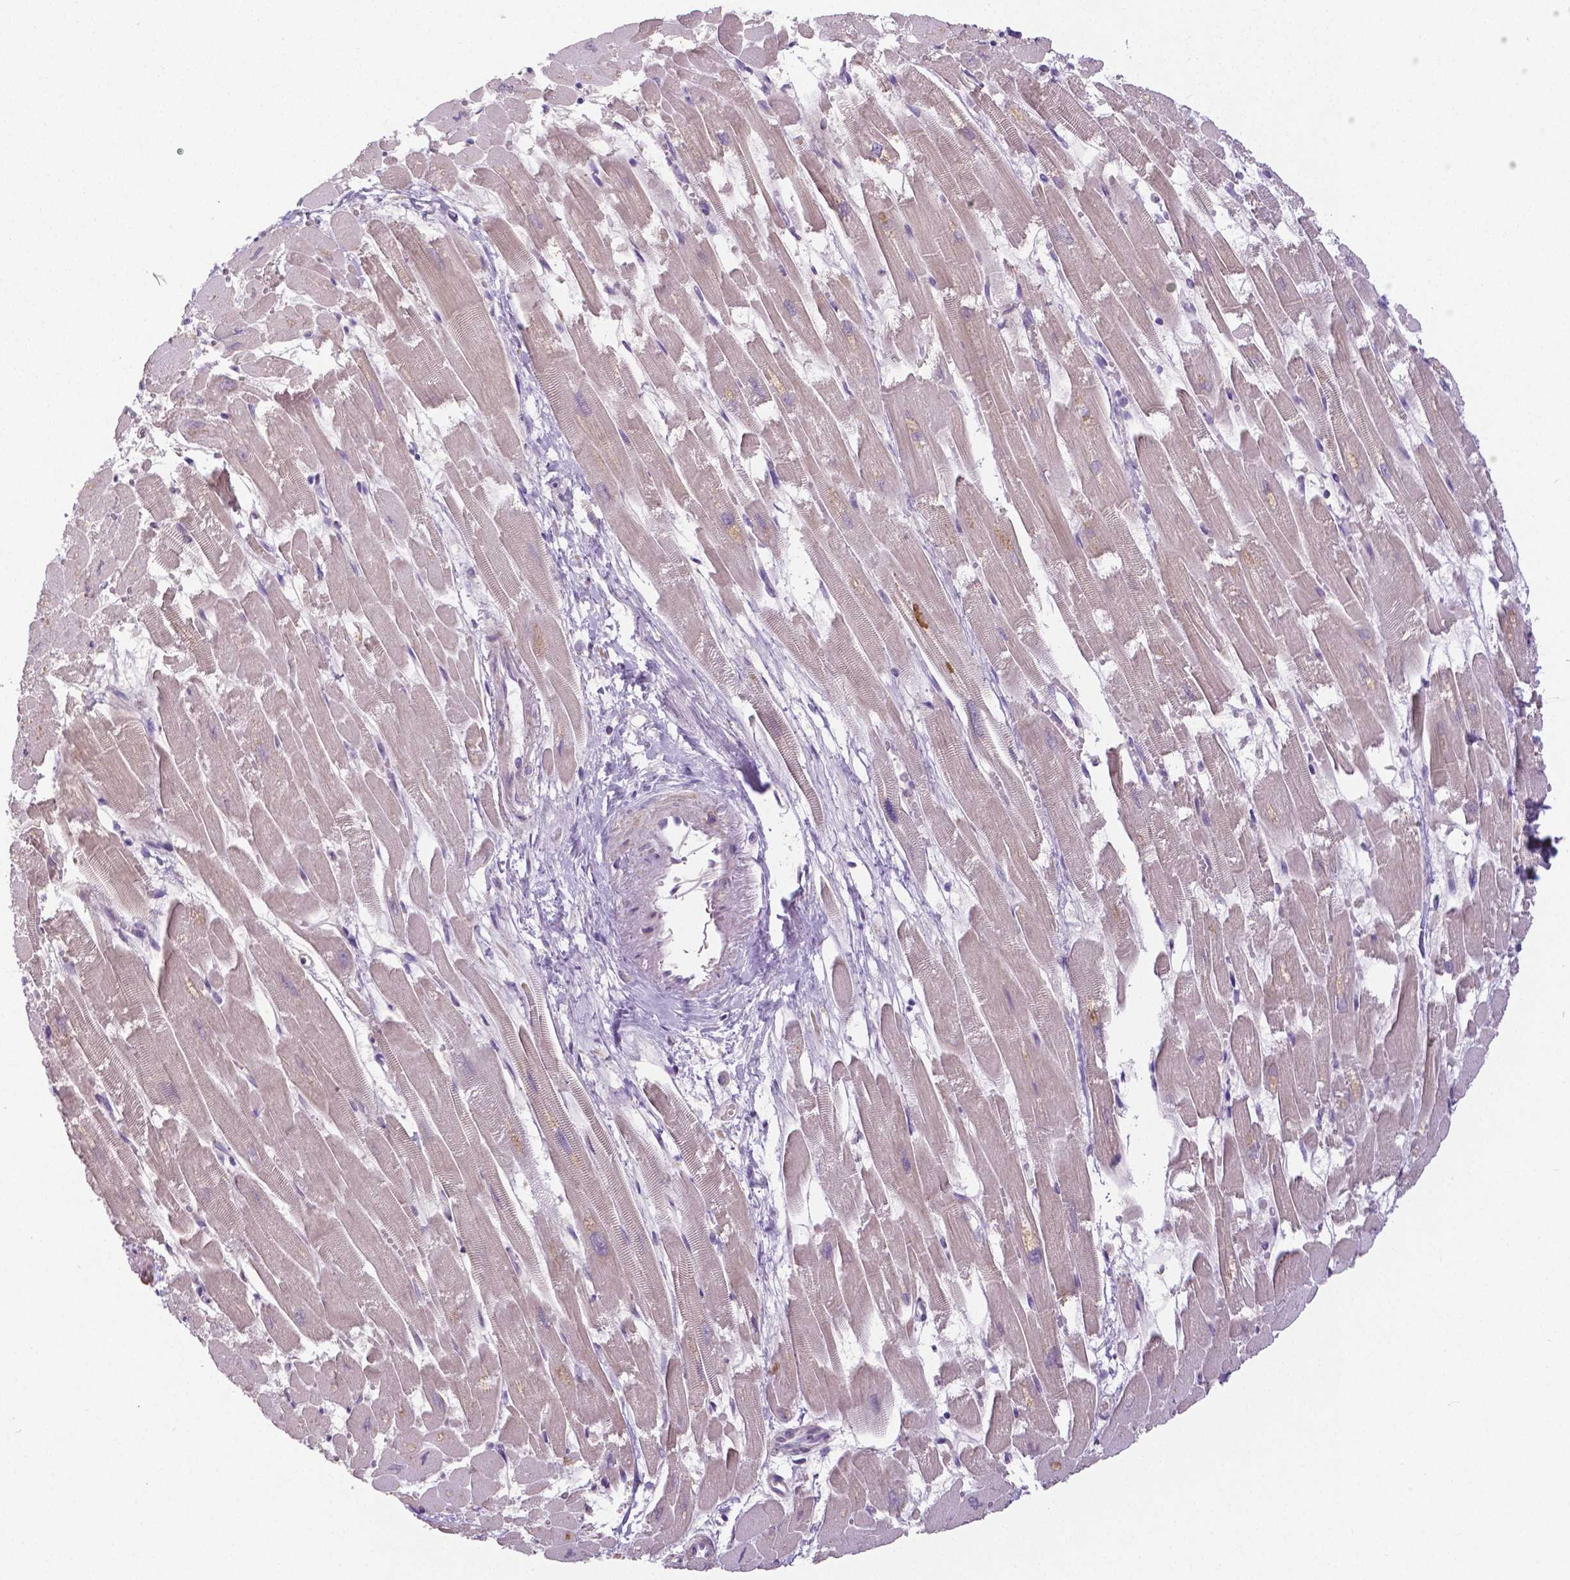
{"staining": {"intensity": "negative", "quantity": "none", "location": "none"}, "tissue": "heart muscle", "cell_type": "Cardiomyocytes", "image_type": "normal", "snomed": [{"axis": "morphology", "description": "Normal tissue, NOS"}, {"axis": "topography", "description": "Heart"}], "caption": "The photomicrograph exhibits no significant staining in cardiomyocytes of heart muscle.", "gene": "CRMP1", "patient": {"sex": "female", "age": 52}}